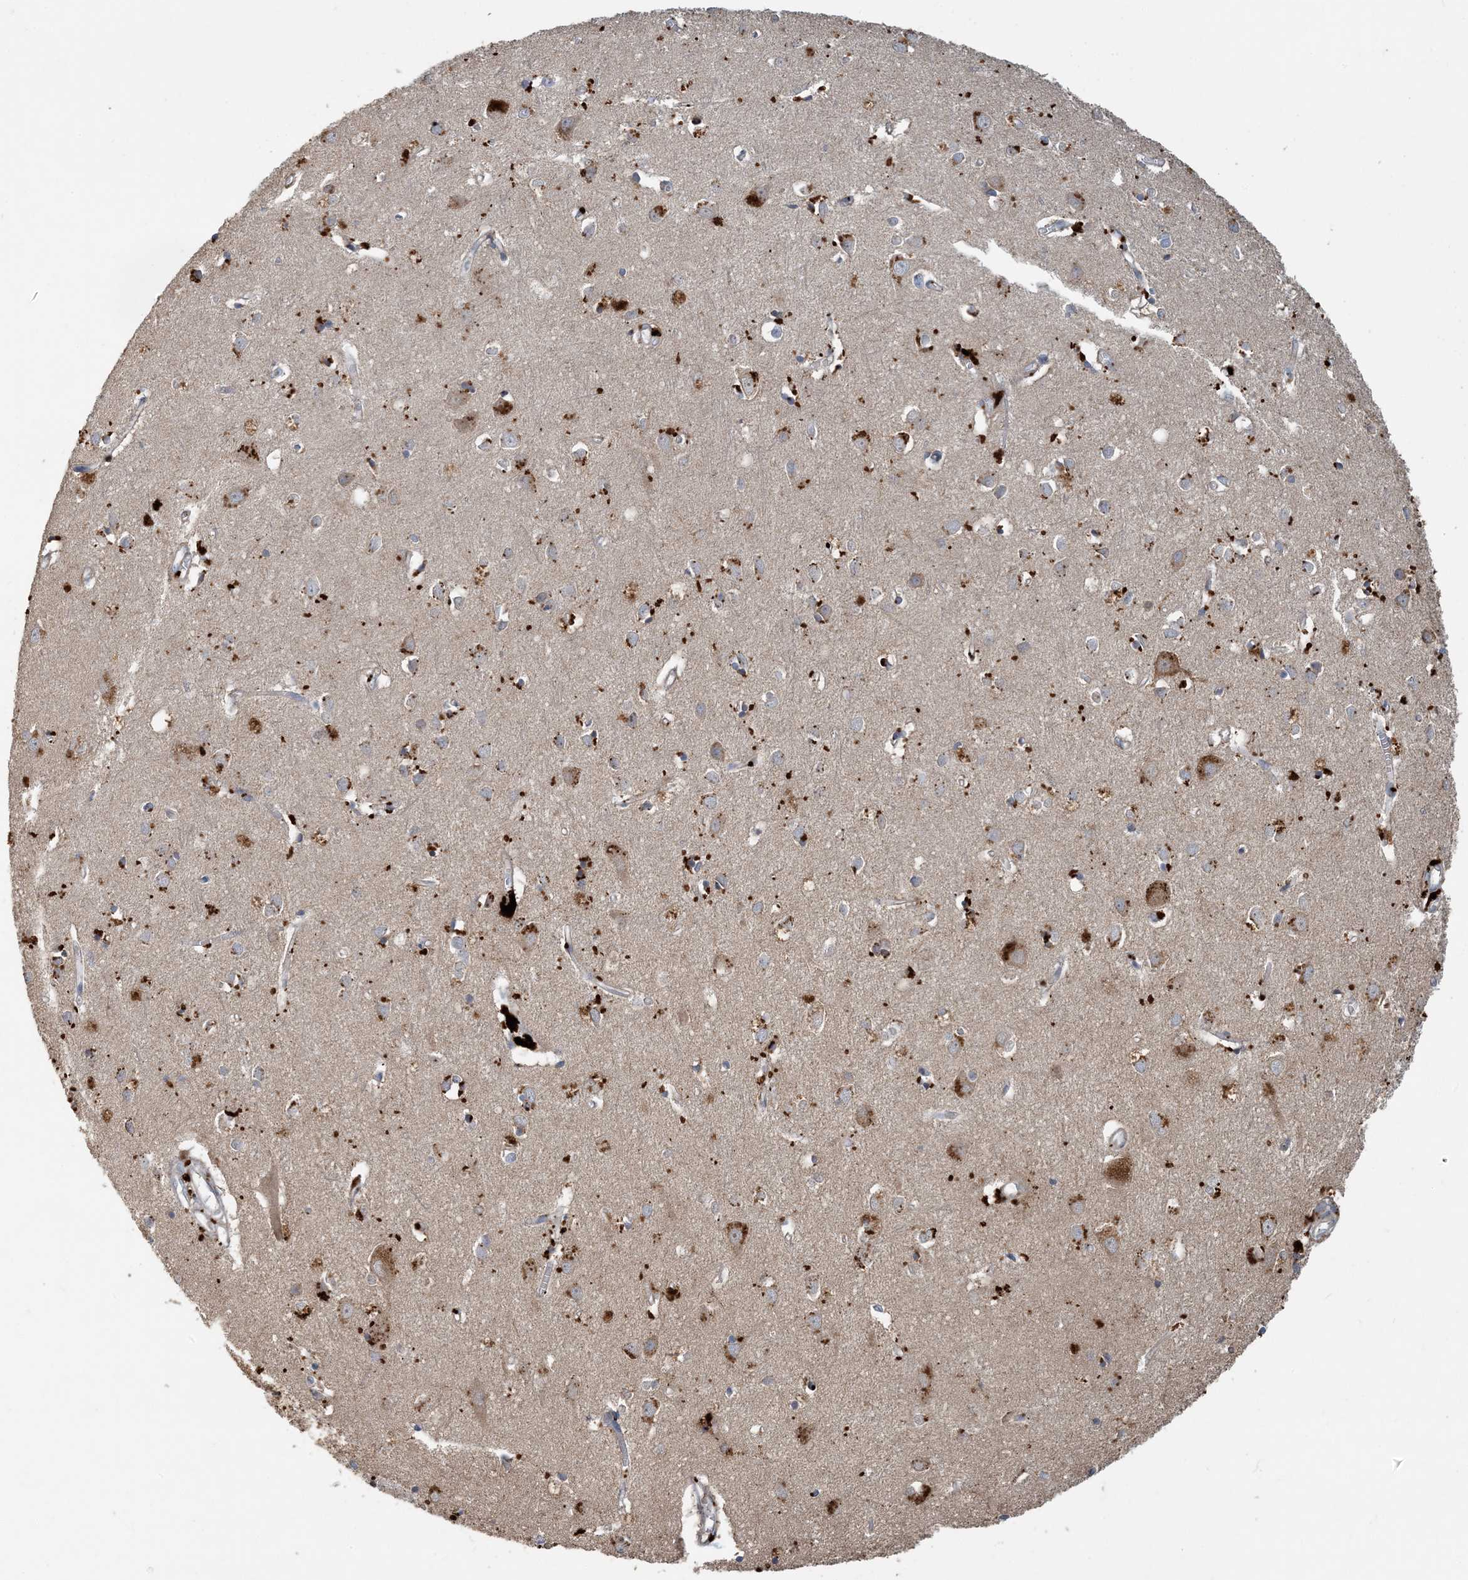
{"staining": {"intensity": "moderate", "quantity": "25%-75%", "location": "cytoplasmic/membranous"}, "tissue": "cerebral cortex", "cell_type": "Endothelial cells", "image_type": "normal", "snomed": [{"axis": "morphology", "description": "Normal tissue, NOS"}, {"axis": "topography", "description": "Cerebral cortex"}], "caption": "The immunohistochemical stain highlights moderate cytoplasmic/membranous positivity in endothelial cells of benign cerebral cortex.", "gene": "LTN1", "patient": {"sex": "female", "age": 64}}